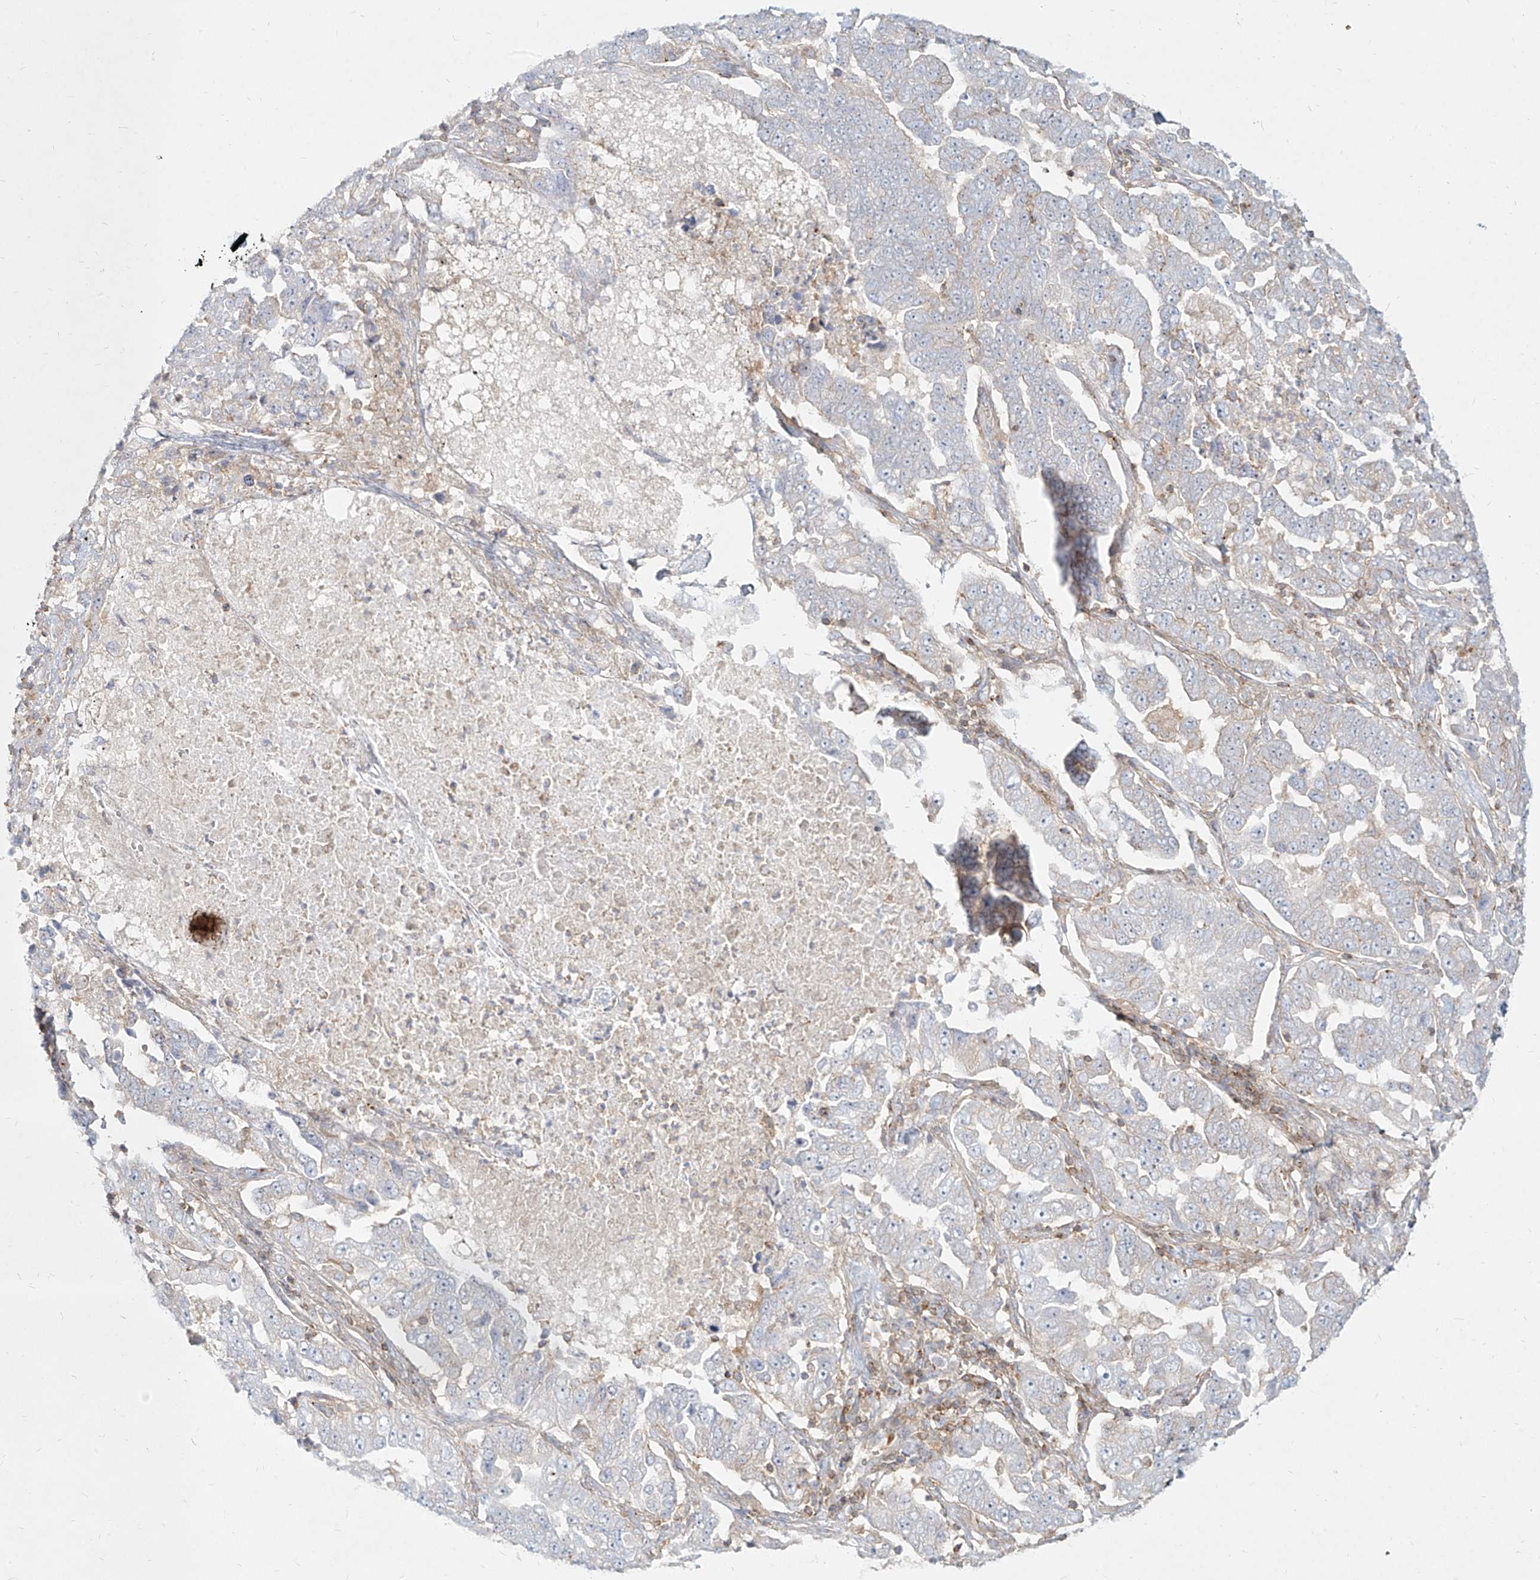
{"staining": {"intensity": "negative", "quantity": "none", "location": "none"}, "tissue": "lung cancer", "cell_type": "Tumor cells", "image_type": "cancer", "snomed": [{"axis": "morphology", "description": "Adenocarcinoma, NOS"}, {"axis": "topography", "description": "Lung"}], "caption": "Lung adenocarcinoma was stained to show a protein in brown. There is no significant positivity in tumor cells.", "gene": "SLC2A12", "patient": {"sex": "female", "age": 51}}